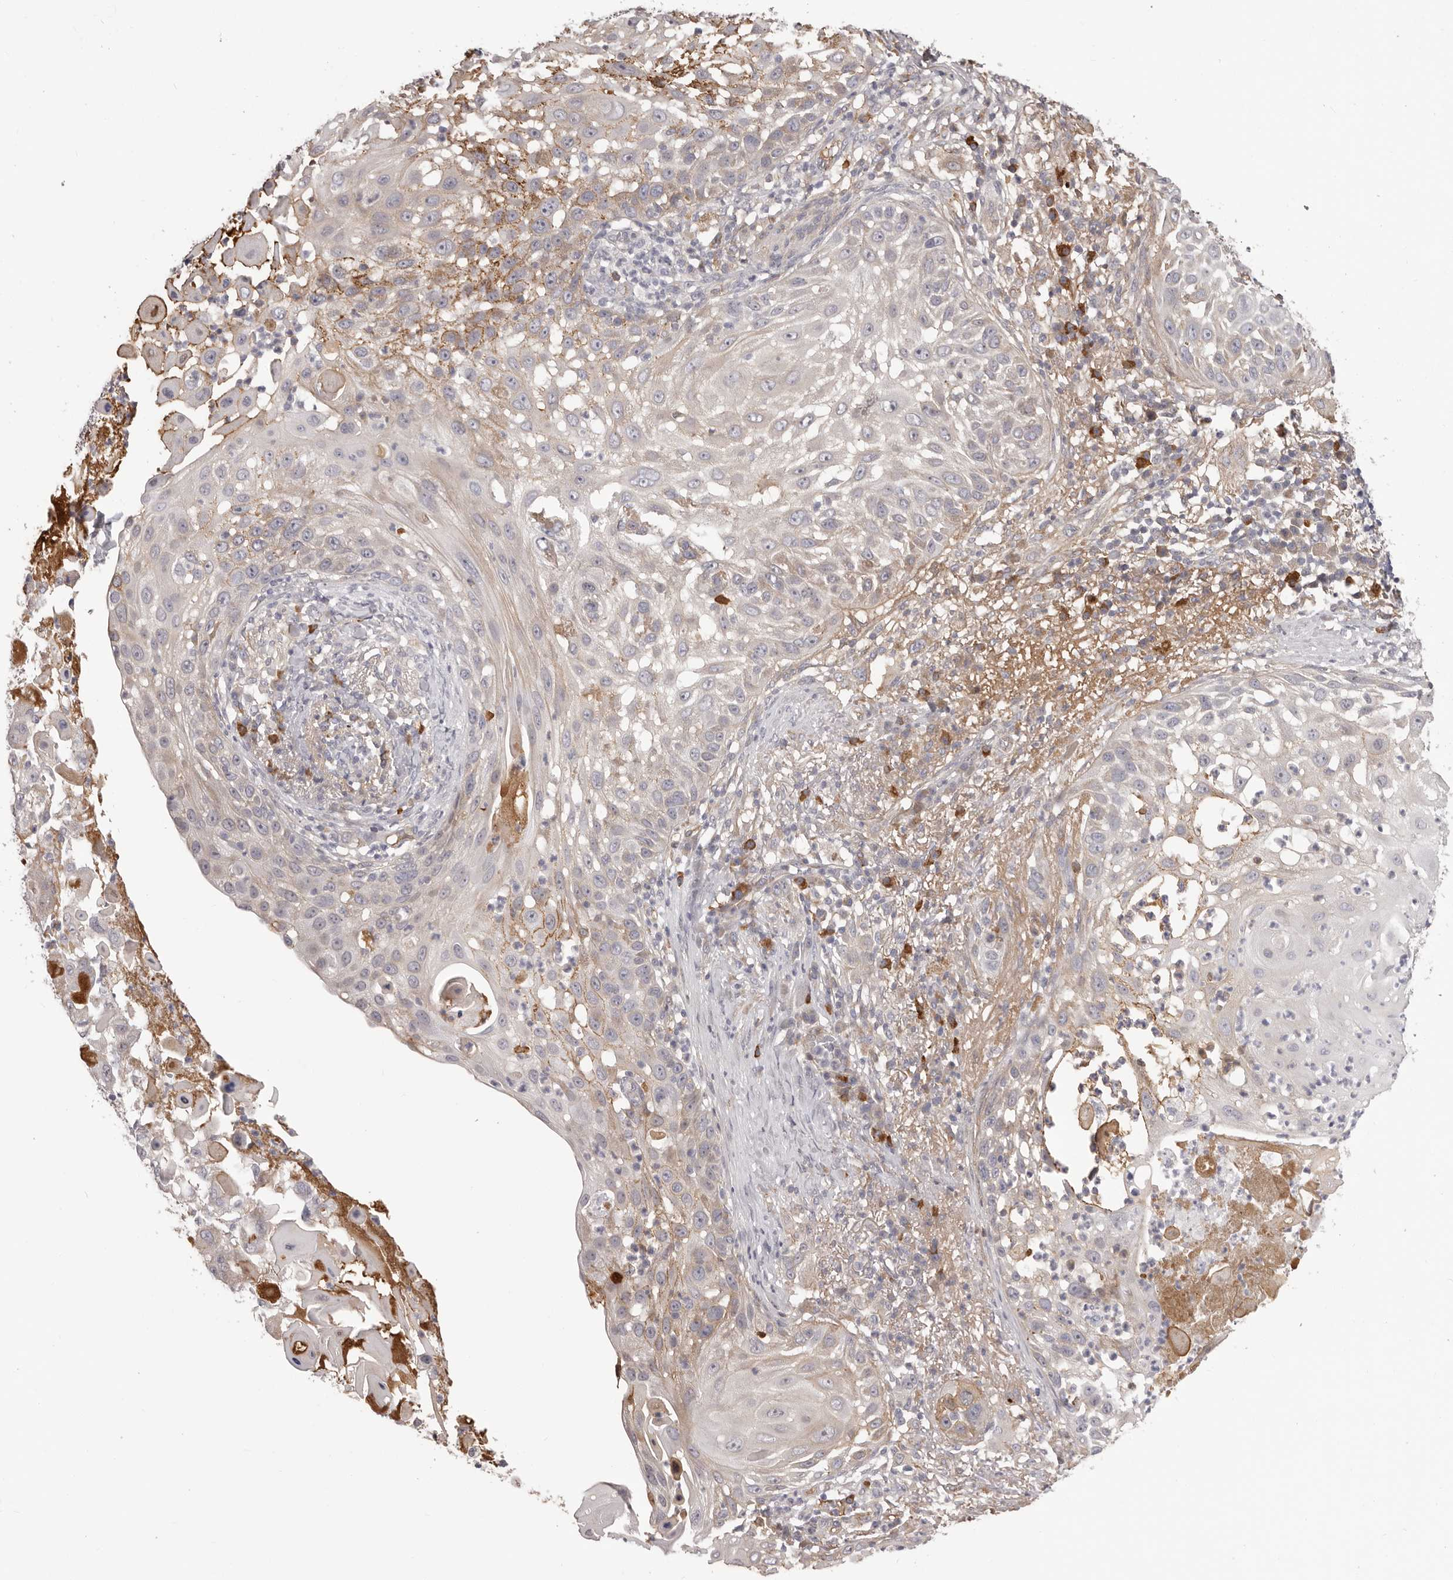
{"staining": {"intensity": "weak", "quantity": "<25%", "location": "cytoplasmic/membranous"}, "tissue": "skin cancer", "cell_type": "Tumor cells", "image_type": "cancer", "snomed": [{"axis": "morphology", "description": "Squamous cell carcinoma, NOS"}, {"axis": "topography", "description": "Skin"}], "caption": "The histopathology image shows no staining of tumor cells in squamous cell carcinoma (skin). The staining is performed using DAB brown chromogen with nuclei counter-stained in using hematoxylin.", "gene": "OTUD3", "patient": {"sex": "female", "age": 44}}